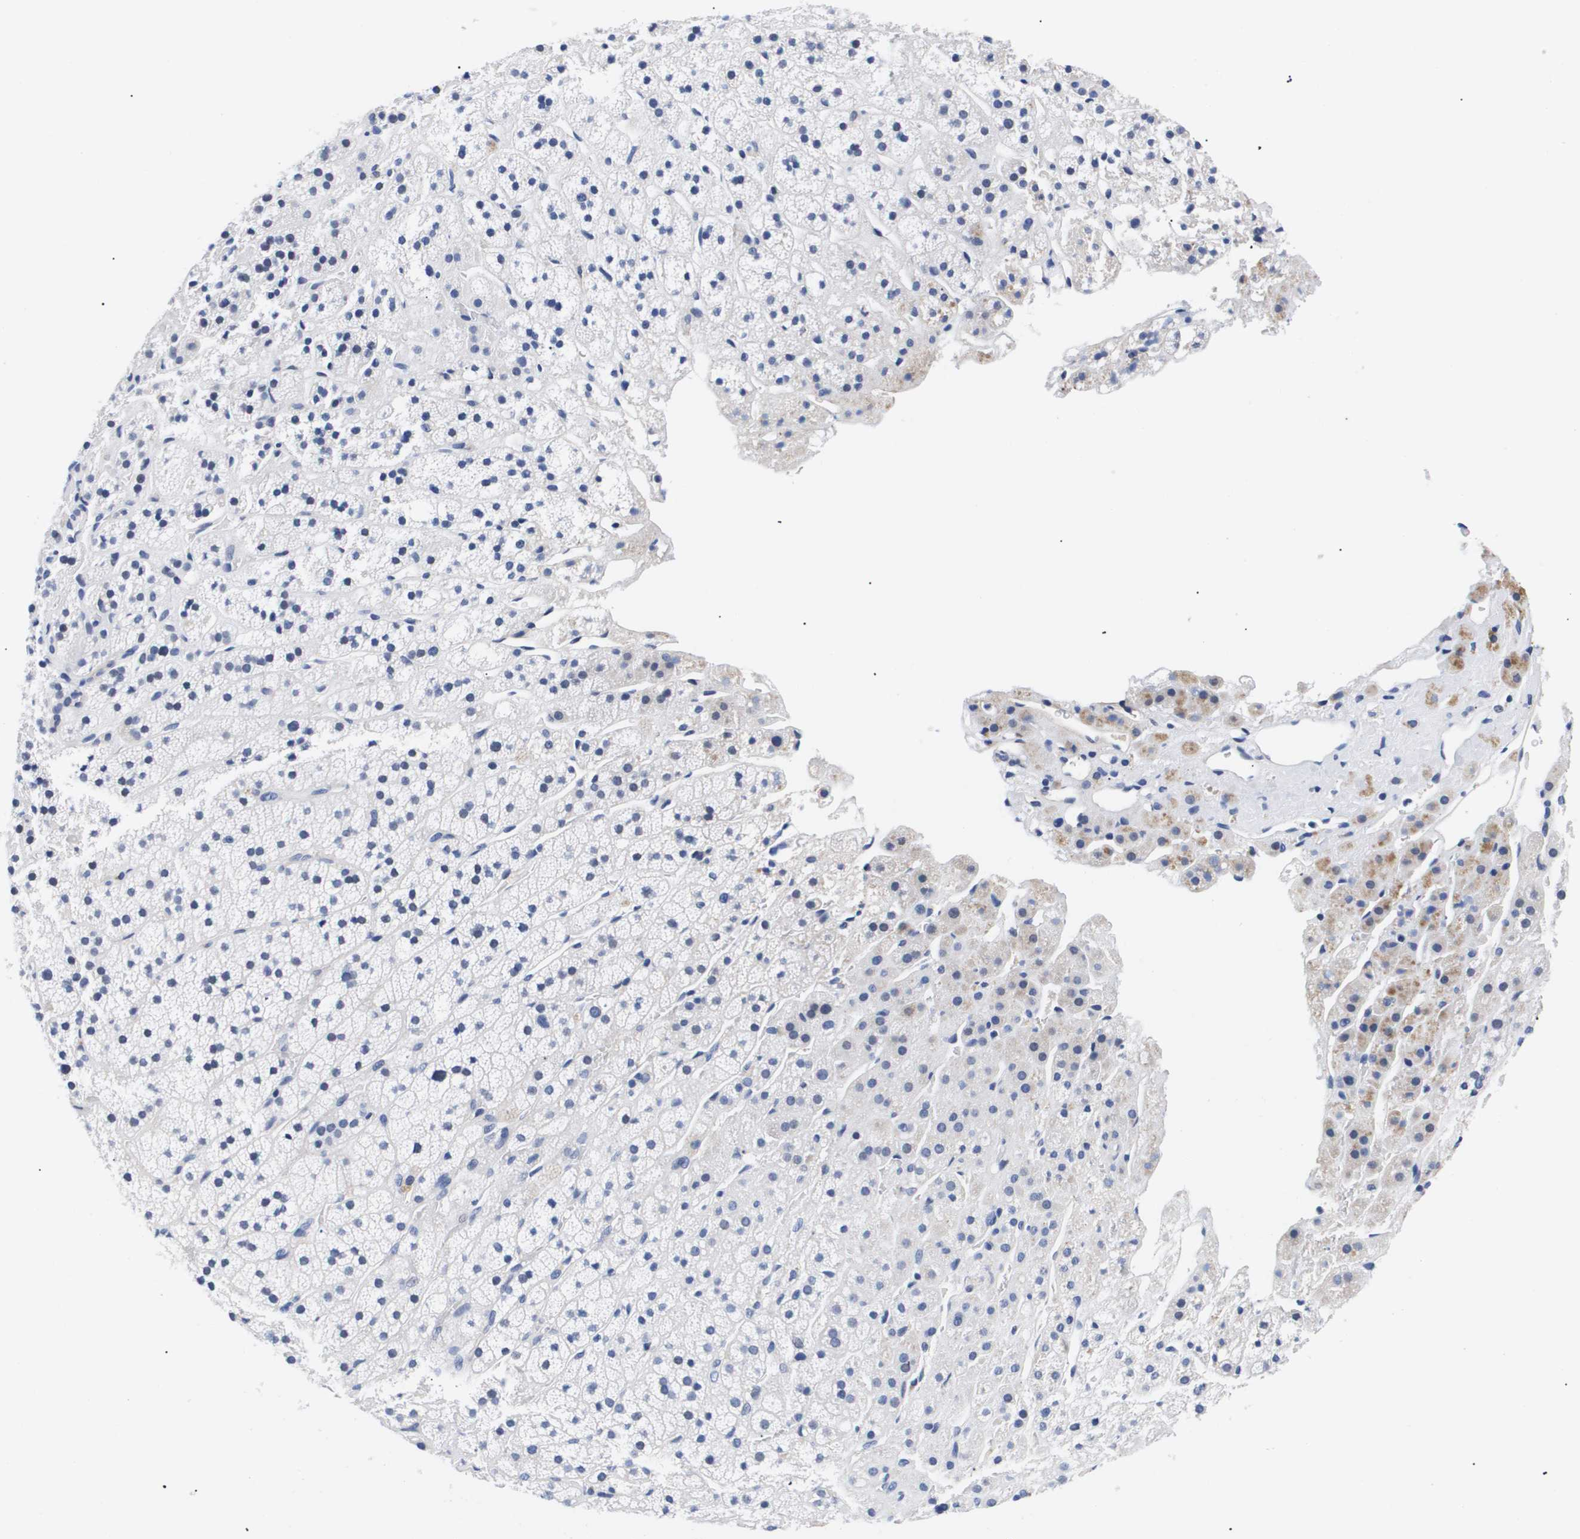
{"staining": {"intensity": "weak", "quantity": "<25%", "location": "cytoplasmic/membranous"}, "tissue": "adrenal gland", "cell_type": "Glandular cells", "image_type": "normal", "snomed": [{"axis": "morphology", "description": "Normal tissue, NOS"}, {"axis": "topography", "description": "Adrenal gland"}], "caption": "High power microscopy photomicrograph of an immunohistochemistry (IHC) micrograph of normal adrenal gland, revealing no significant staining in glandular cells.", "gene": "SHD", "patient": {"sex": "male", "age": 56}}